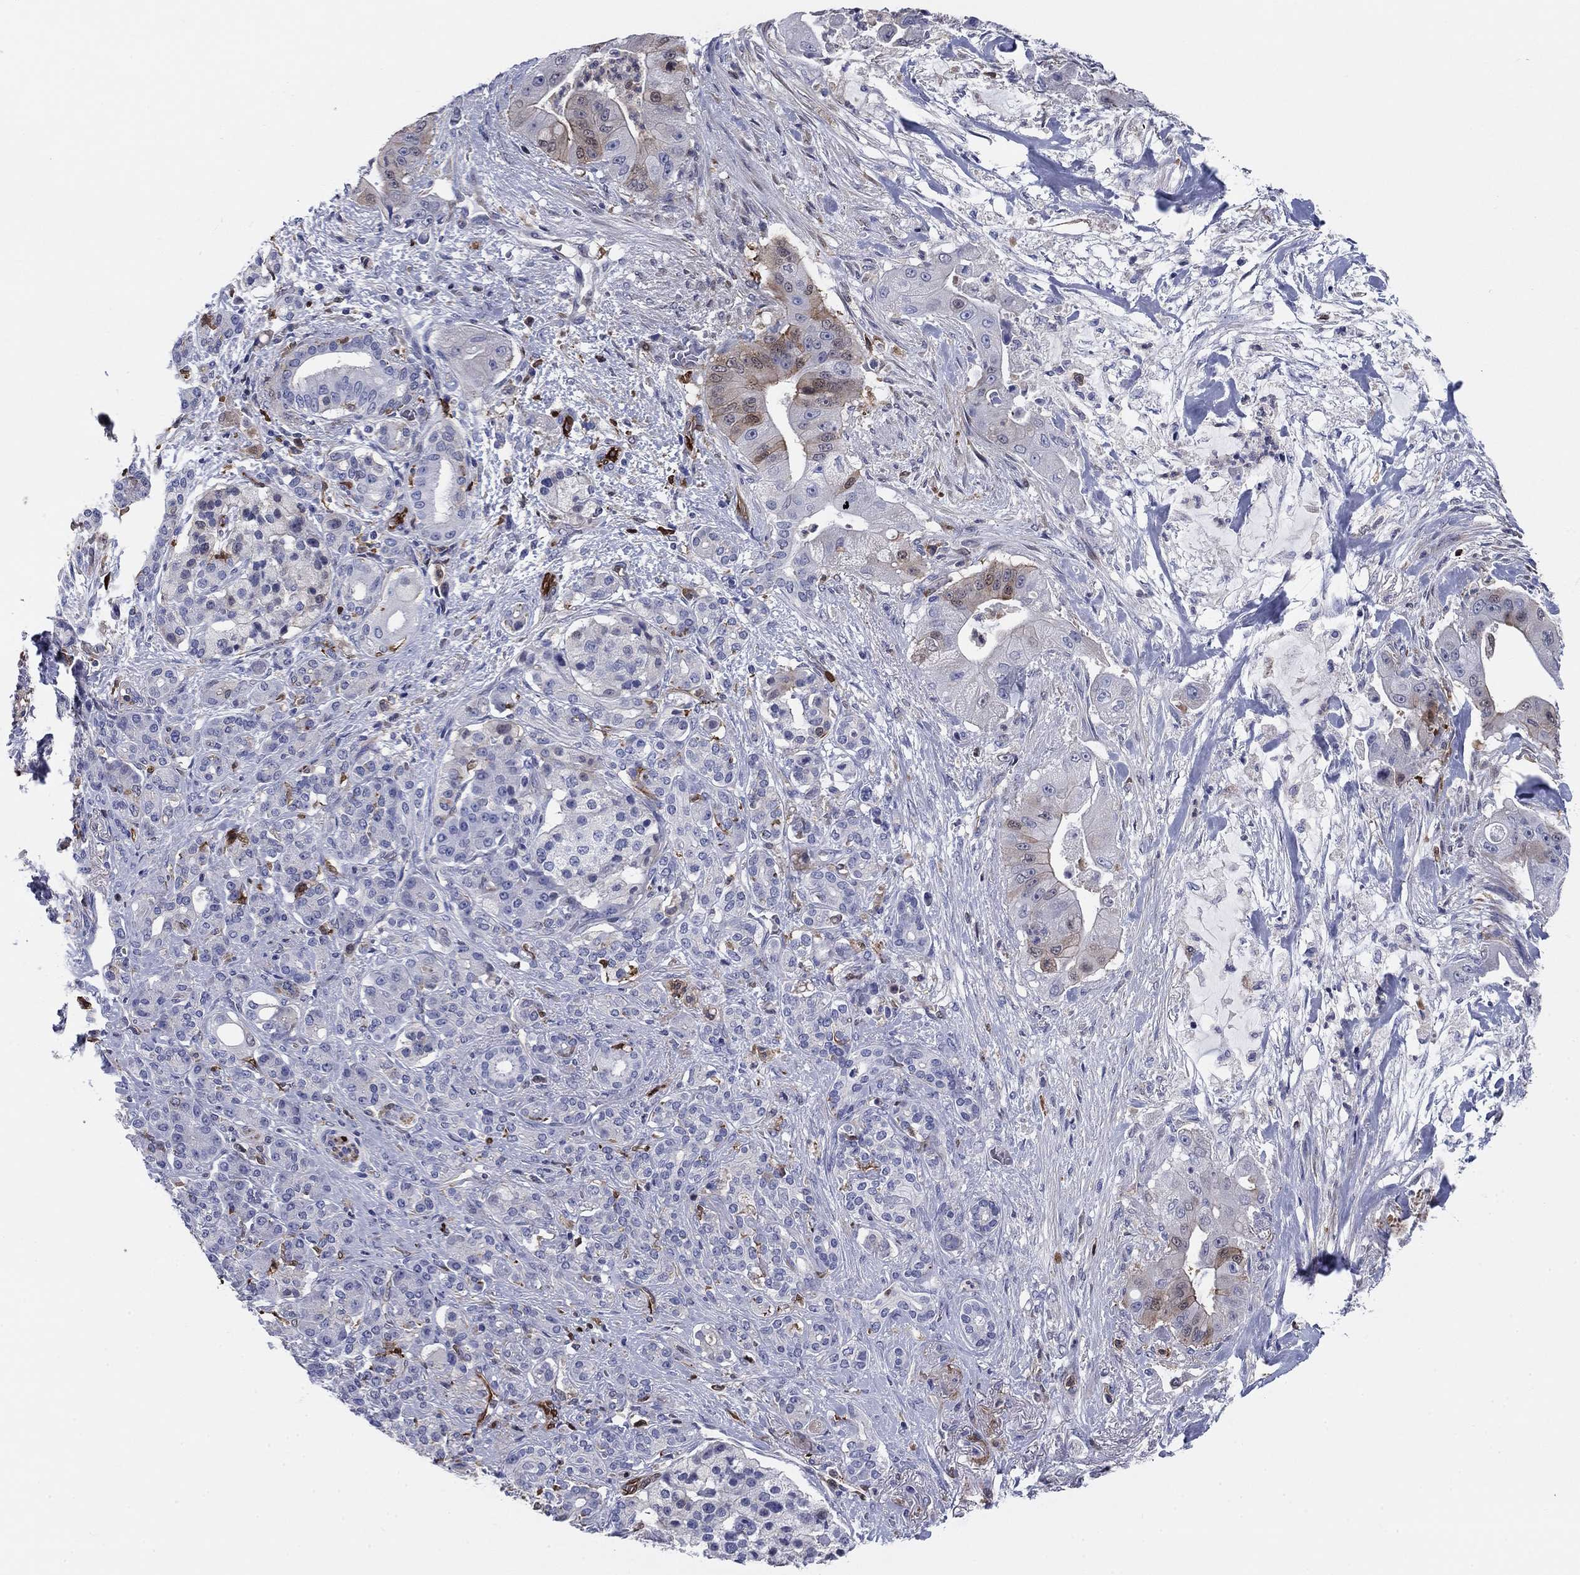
{"staining": {"intensity": "moderate", "quantity": "<25%", "location": "cytoplasmic/membranous"}, "tissue": "pancreatic cancer", "cell_type": "Tumor cells", "image_type": "cancer", "snomed": [{"axis": "morphology", "description": "Normal tissue, NOS"}, {"axis": "morphology", "description": "Inflammation, NOS"}, {"axis": "morphology", "description": "Adenocarcinoma, NOS"}, {"axis": "topography", "description": "Pancreas"}], "caption": "This photomicrograph exhibits IHC staining of pancreatic cancer, with low moderate cytoplasmic/membranous positivity in approximately <25% of tumor cells.", "gene": "STMN1", "patient": {"sex": "male", "age": 57}}